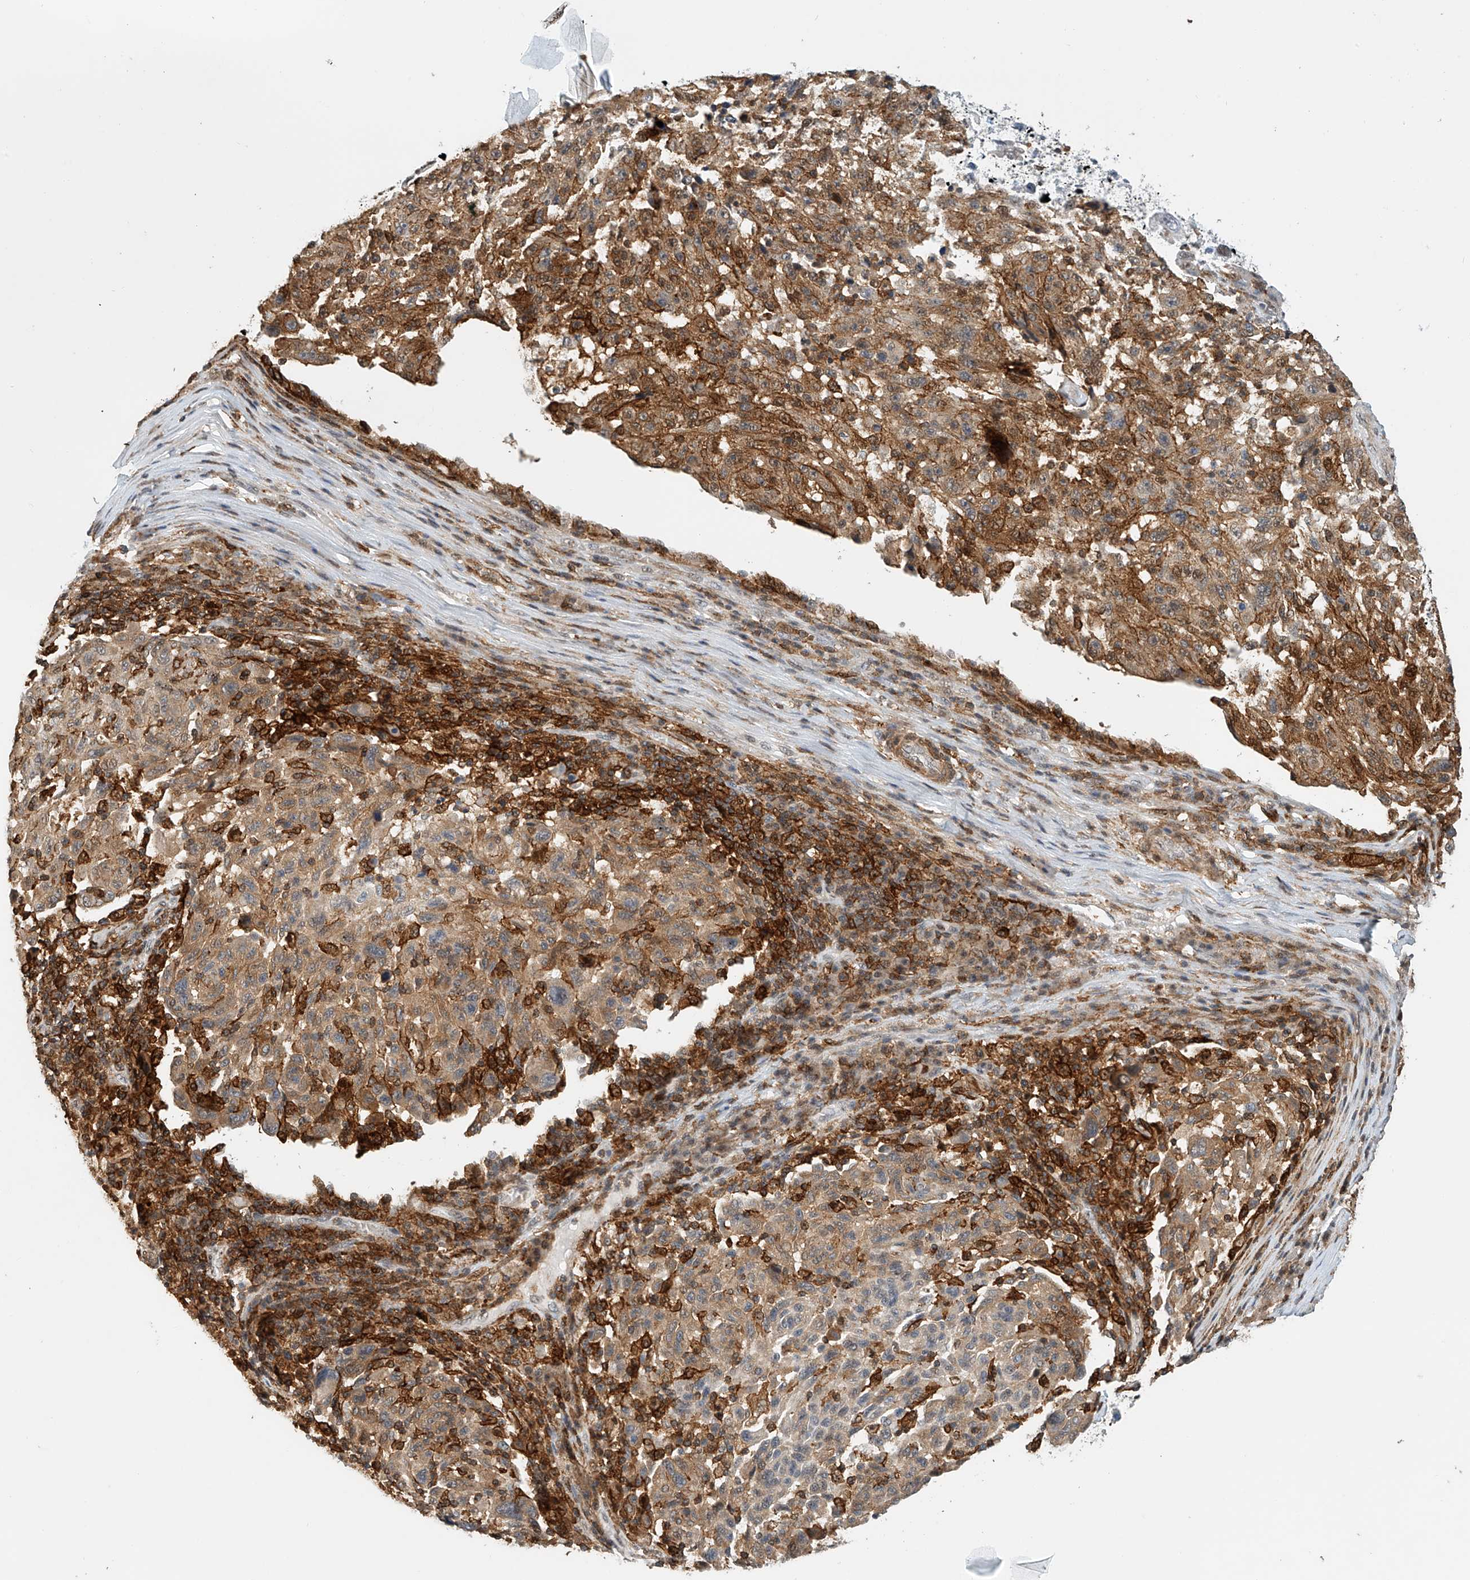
{"staining": {"intensity": "moderate", "quantity": ">75%", "location": "cytoplasmic/membranous"}, "tissue": "melanoma", "cell_type": "Tumor cells", "image_type": "cancer", "snomed": [{"axis": "morphology", "description": "Malignant melanoma, NOS"}, {"axis": "topography", "description": "Skin"}], "caption": "A histopathology image of human melanoma stained for a protein shows moderate cytoplasmic/membranous brown staining in tumor cells.", "gene": "MICAL1", "patient": {"sex": "male", "age": 53}}